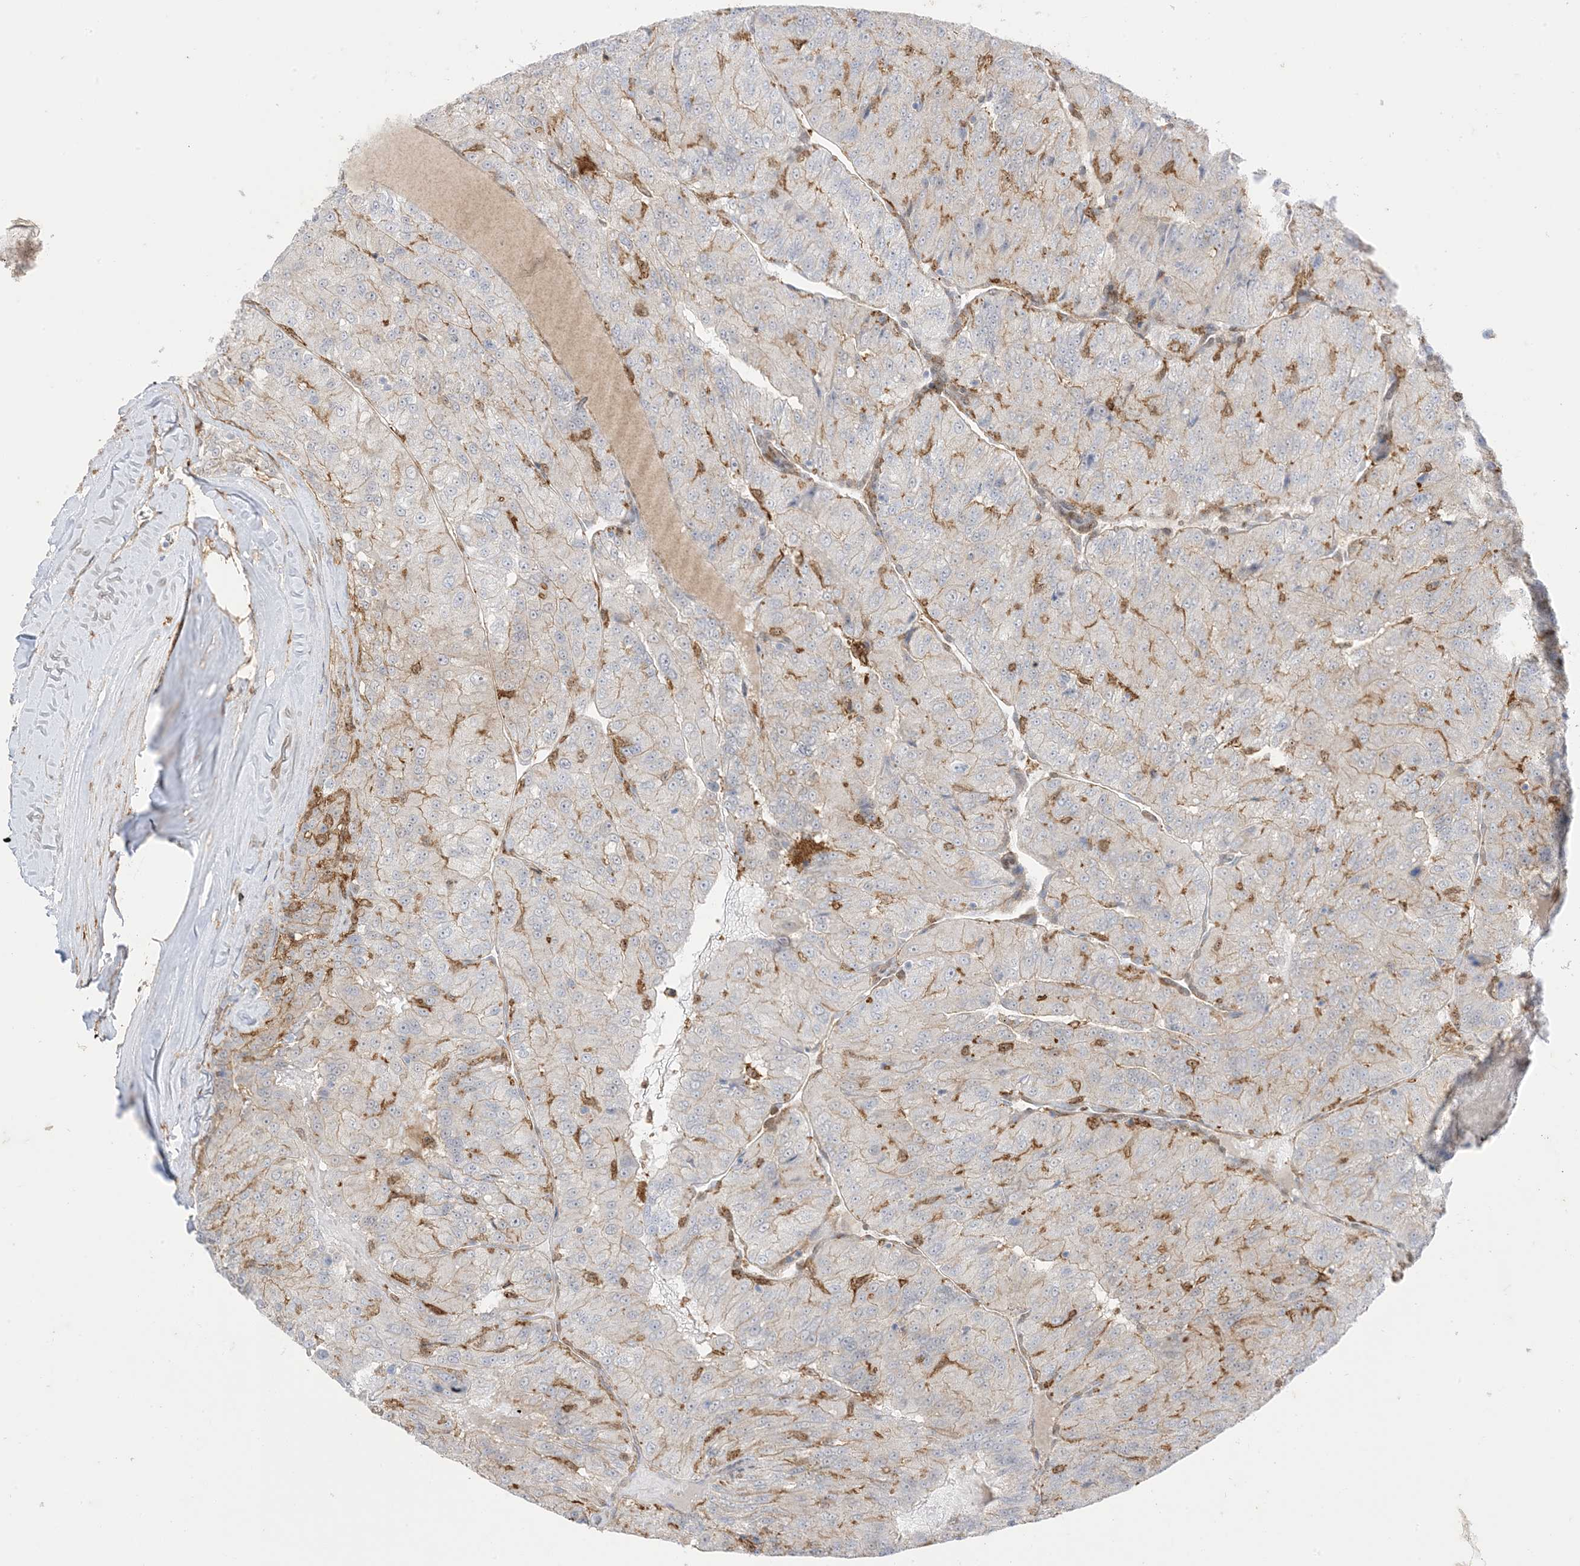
{"staining": {"intensity": "negative", "quantity": "none", "location": "none"}, "tissue": "renal cancer", "cell_type": "Tumor cells", "image_type": "cancer", "snomed": [{"axis": "morphology", "description": "Adenocarcinoma, NOS"}, {"axis": "topography", "description": "Kidney"}], "caption": "Tumor cells are negative for brown protein staining in renal adenocarcinoma. (DAB (3,3'-diaminobenzidine) immunohistochemistry (IHC) with hematoxylin counter stain).", "gene": "GSN", "patient": {"sex": "female", "age": 63}}